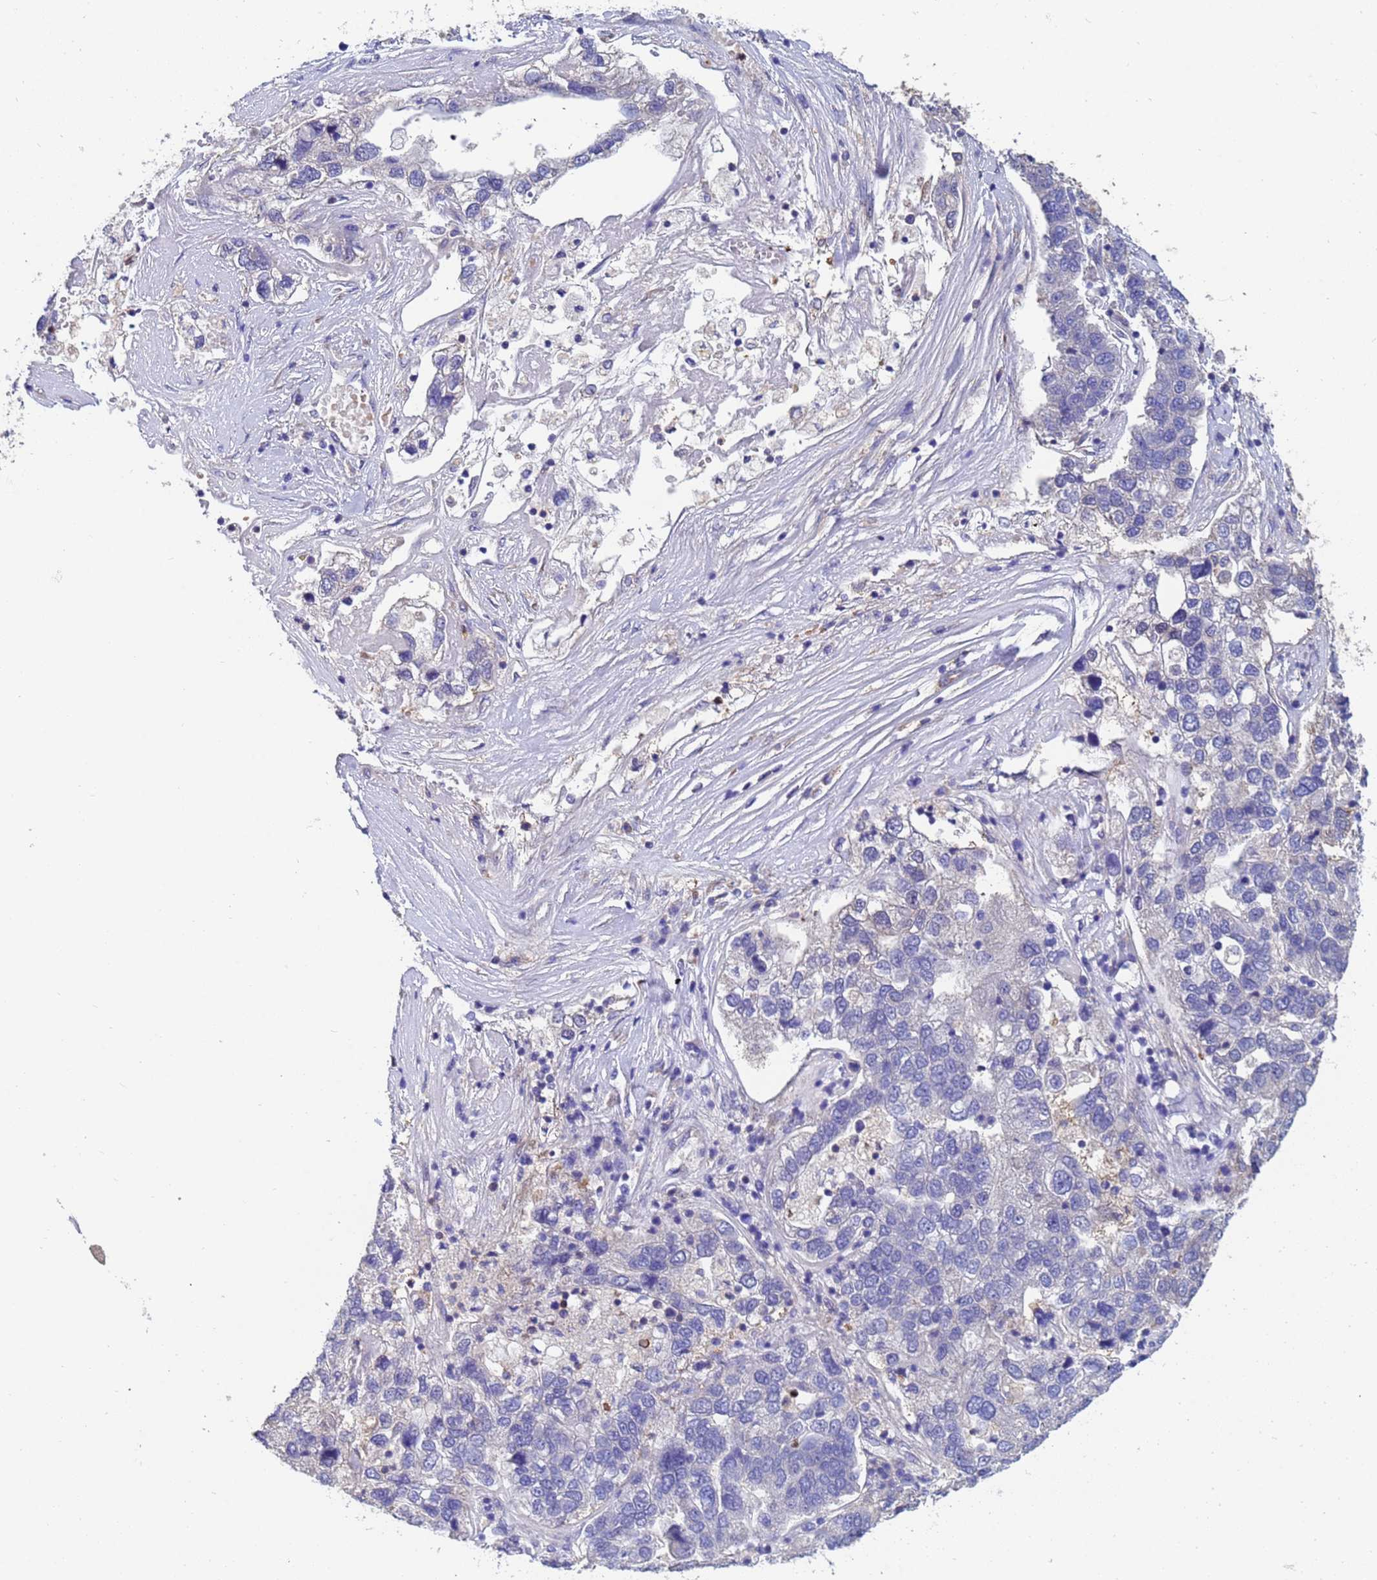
{"staining": {"intensity": "negative", "quantity": "none", "location": "none"}, "tissue": "pancreatic cancer", "cell_type": "Tumor cells", "image_type": "cancer", "snomed": [{"axis": "morphology", "description": "Adenocarcinoma, NOS"}, {"axis": "topography", "description": "Pancreas"}], "caption": "Human pancreatic cancer (adenocarcinoma) stained for a protein using immunohistochemistry demonstrates no staining in tumor cells.", "gene": "TTLL11", "patient": {"sex": "female", "age": 61}}